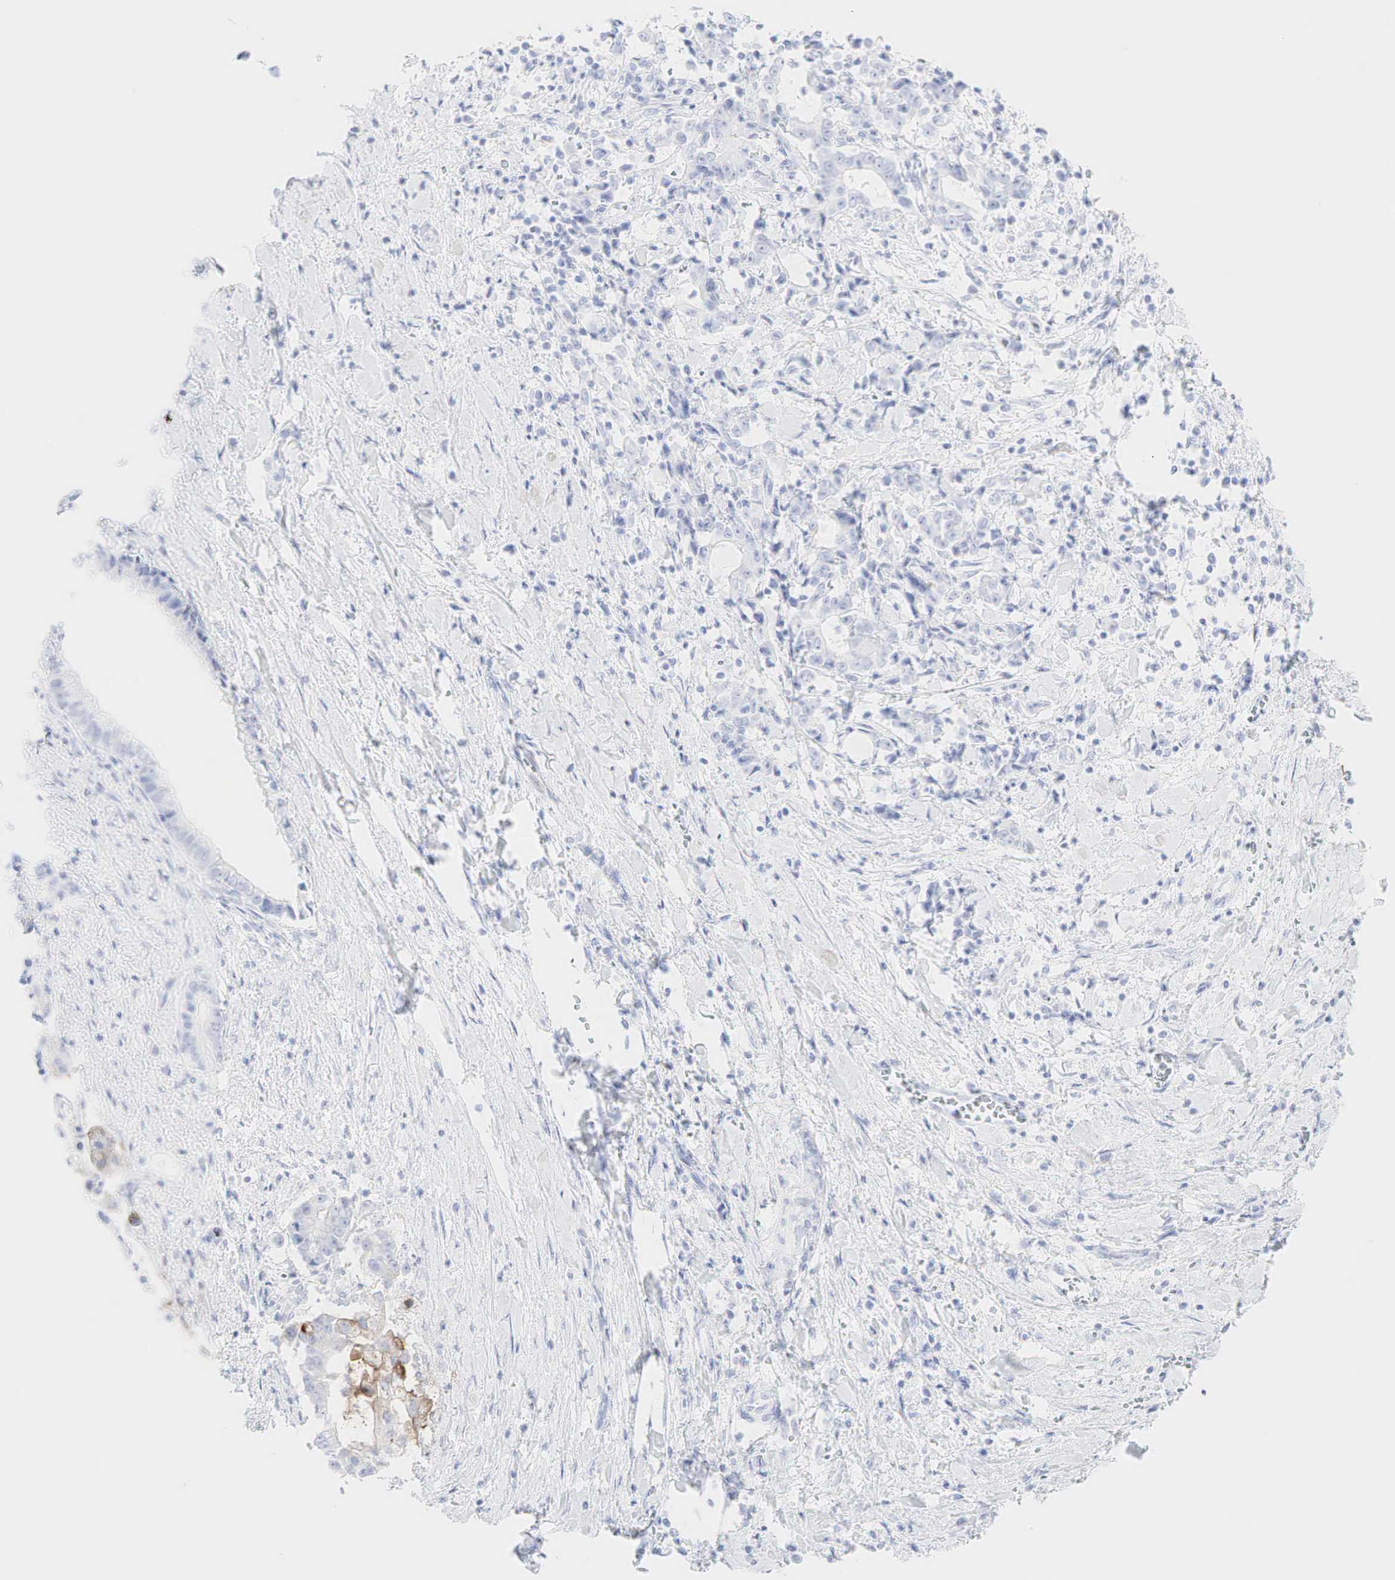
{"staining": {"intensity": "weak", "quantity": "<25%", "location": "cytoplasmic/membranous"}, "tissue": "liver cancer", "cell_type": "Tumor cells", "image_type": "cancer", "snomed": [{"axis": "morphology", "description": "Cholangiocarcinoma"}, {"axis": "topography", "description": "Liver"}], "caption": "A photomicrograph of human liver cancer is negative for staining in tumor cells.", "gene": "CEACAM5", "patient": {"sex": "male", "age": 57}}